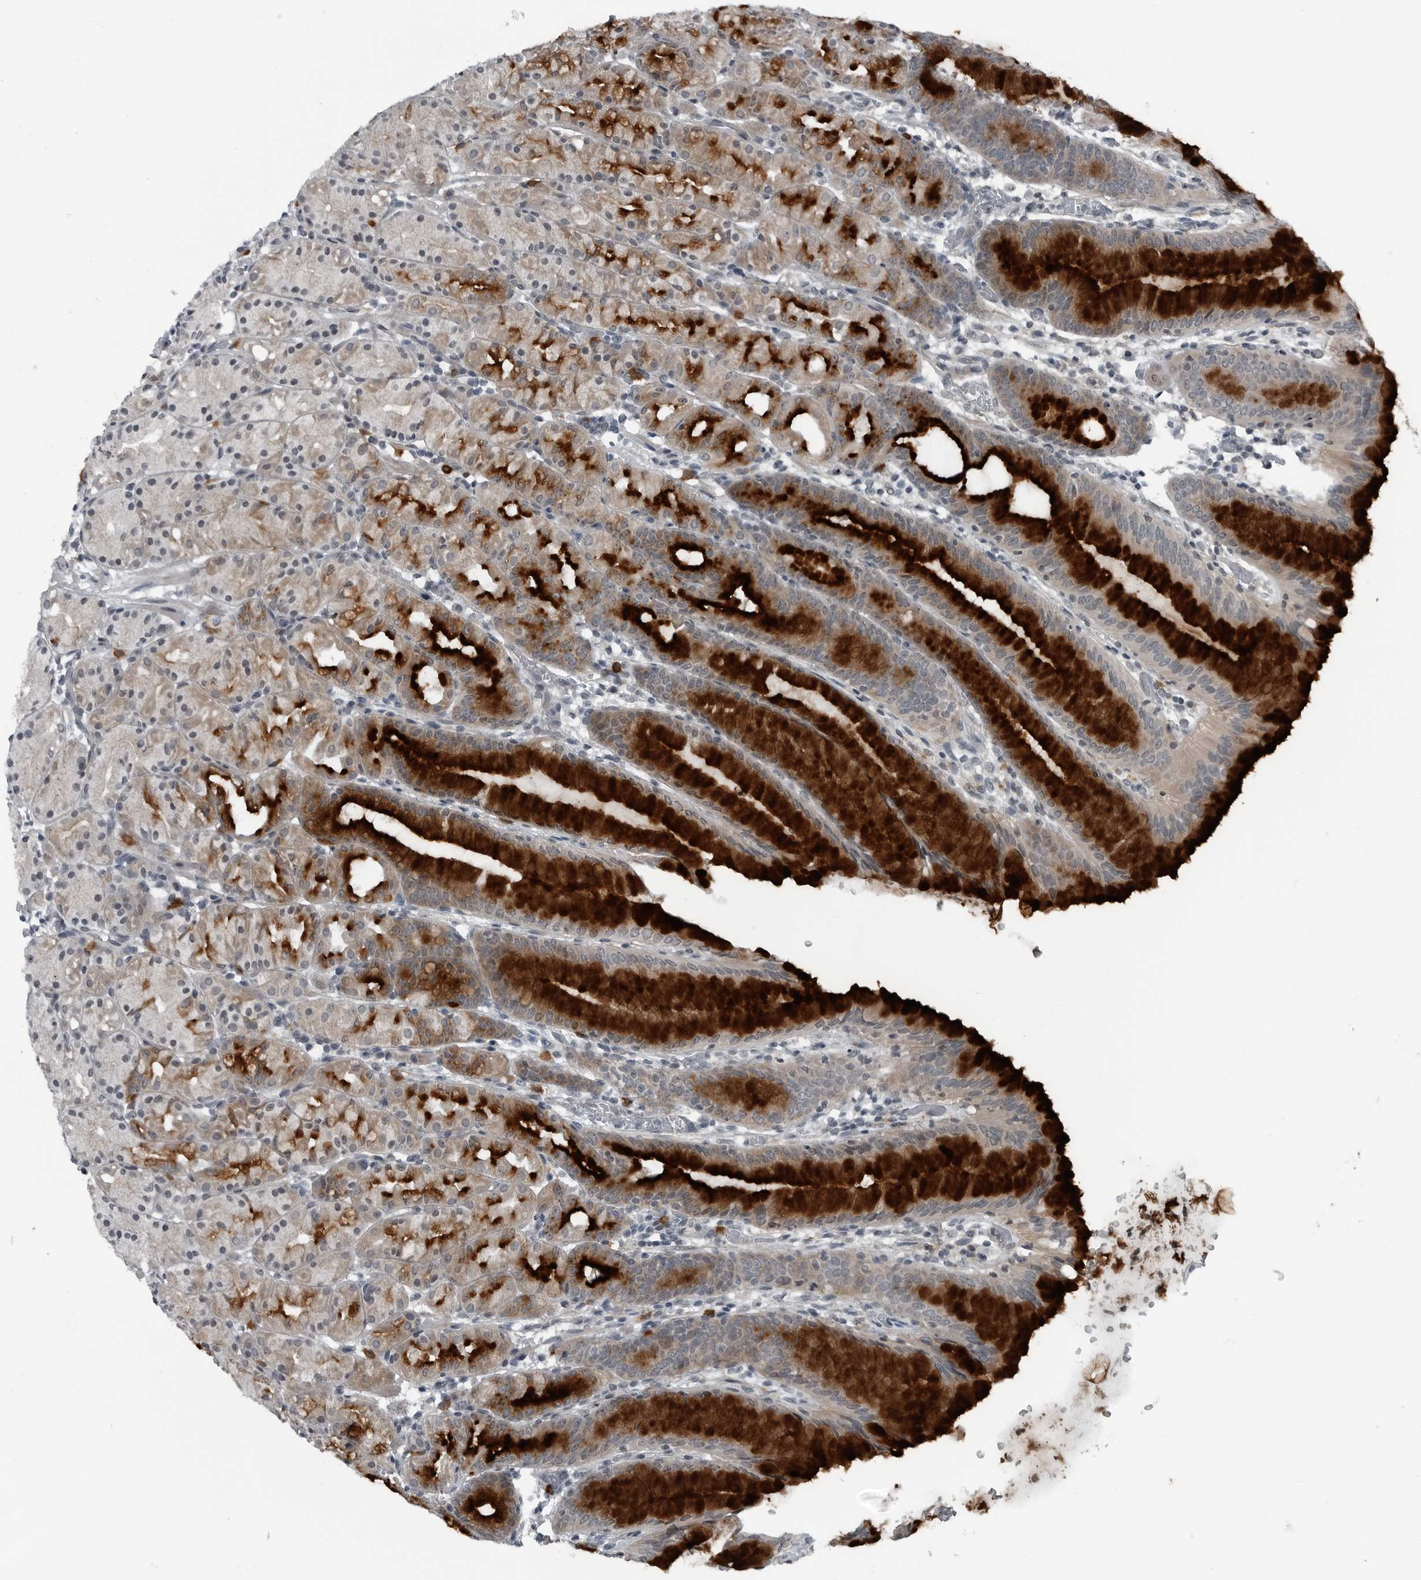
{"staining": {"intensity": "strong", "quantity": "25%-75%", "location": "cytoplasmic/membranous"}, "tissue": "stomach", "cell_type": "Glandular cells", "image_type": "normal", "snomed": [{"axis": "morphology", "description": "Normal tissue, NOS"}, {"axis": "topography", "description": "Stomach, upper"}], "caption": "Approximately 25%-75% of glandular cells in unremarkable human stomach demonstrate strong cytoplasmic/membranous protein positivity as visualized by brown immunohistochemical staining.", "gene": "GAK", "patient": {"sex": "male", "age": 48}}